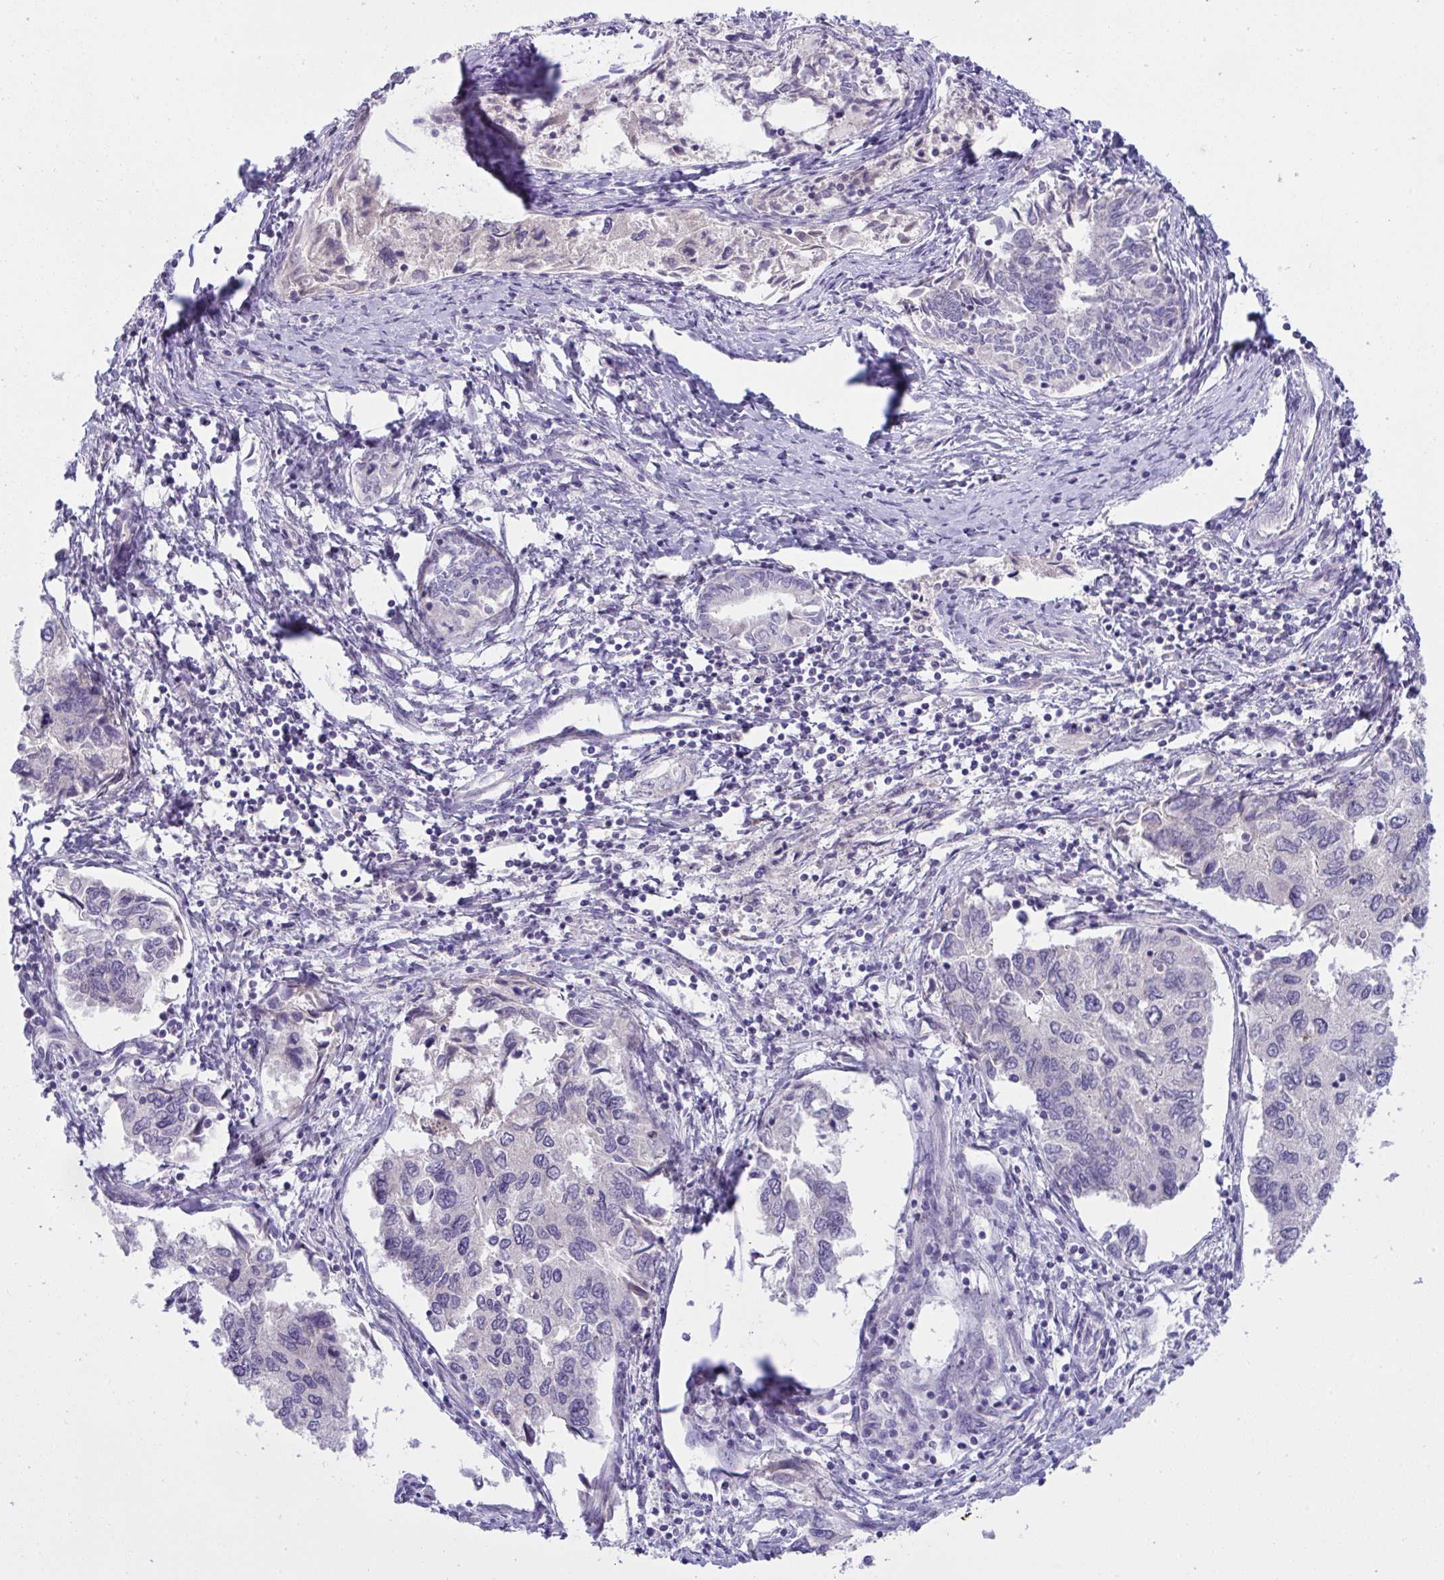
{"staining": {"intensity": "negative", "quantity": "none", "location": "none"}, "tissue": "endometrial cancer", "cell_type": "Tumor cells", "image_type": "cancer", "snomed": [{"axis": "morphology", "description": "Carcinoma, NOS"}, {"axis": "topography", "description": "Uterus"}], "caption": "Protein analysis of endometrial carcinoma displays no significant positivity in tumor cells. (DAB immunohistochemistry (IHC) with hematoxylin counter stain).", "gene": "TMEM41A", "patient": {"sex": "female", "age": 76}}